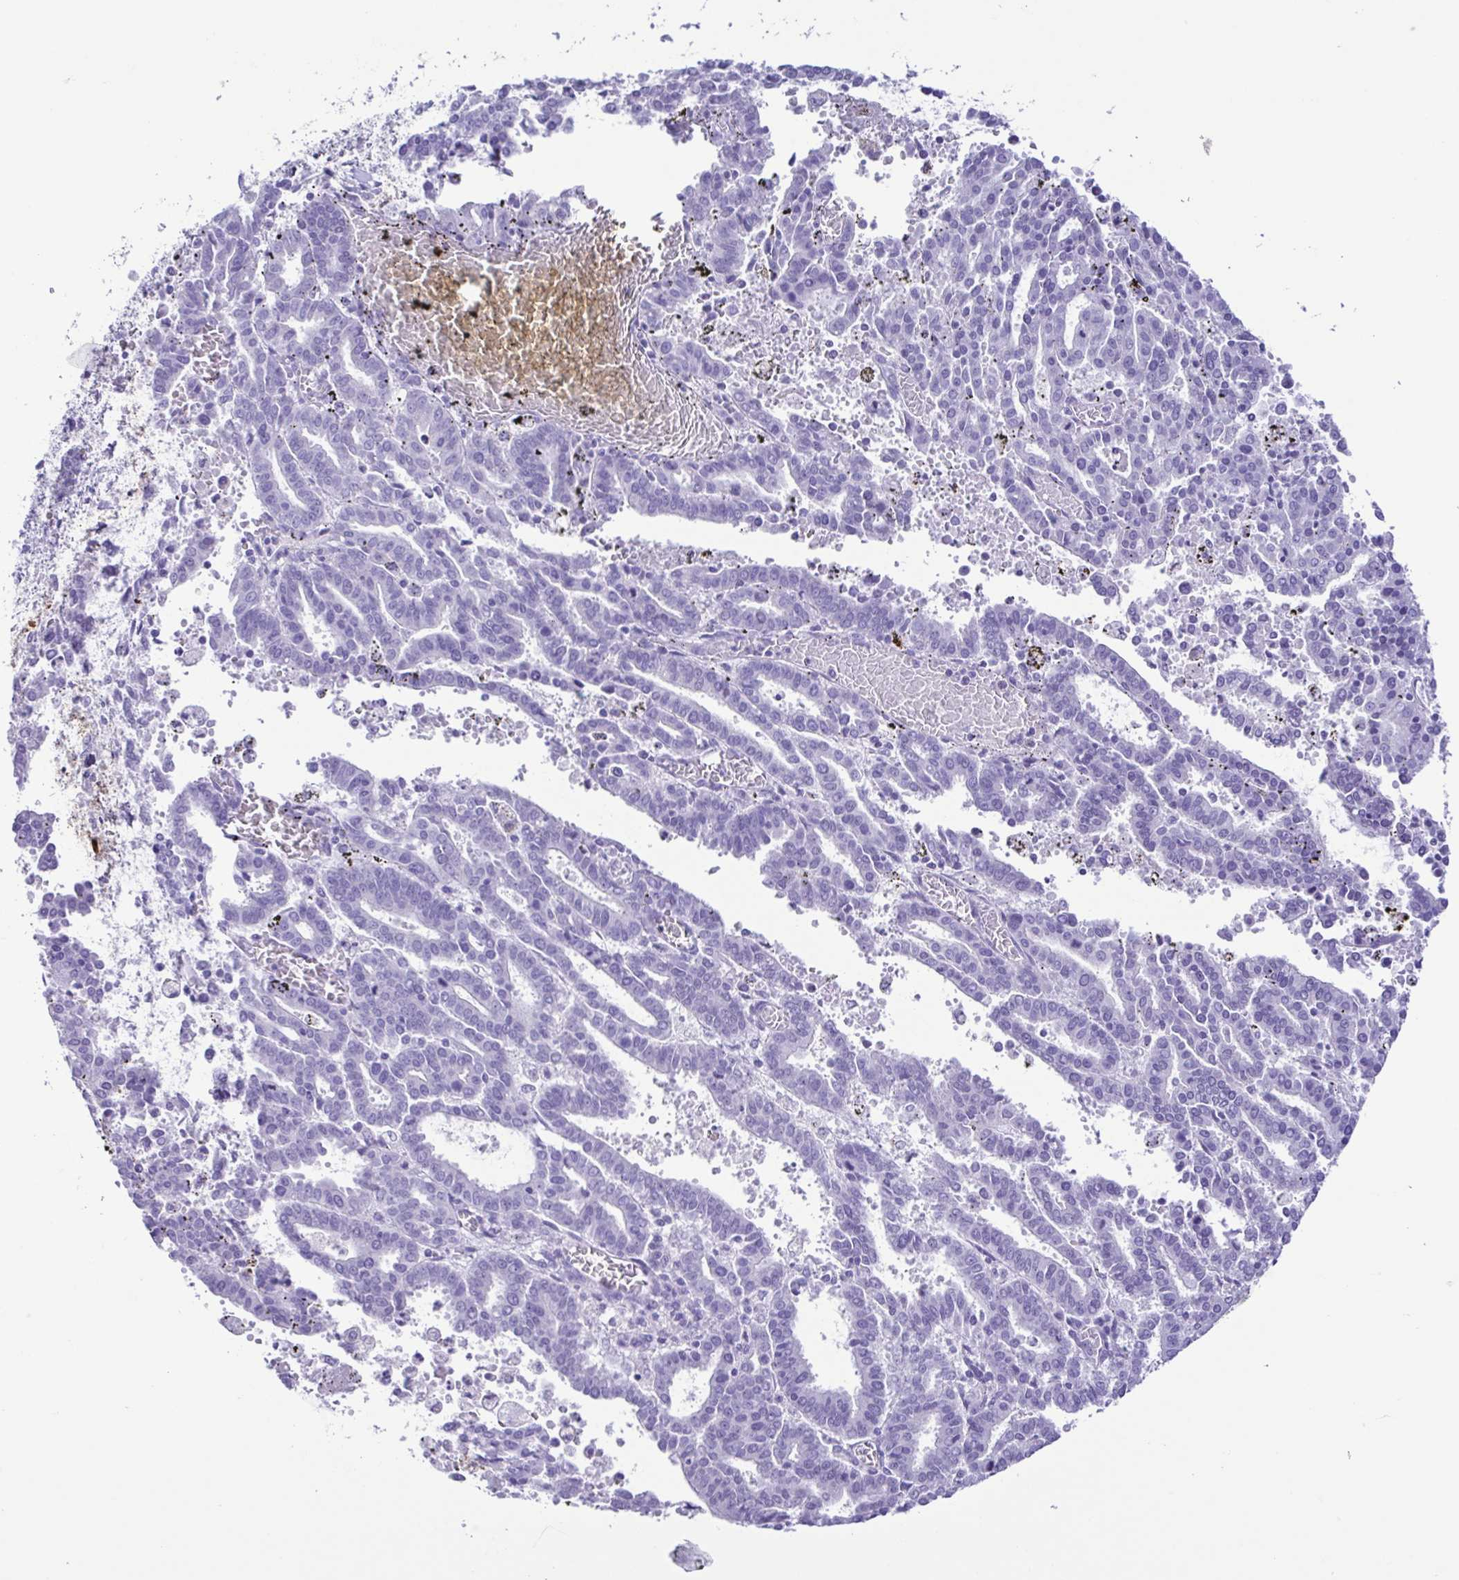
{"staining": {"intensity": "negative", "quantity": "none", "location": "none"}, "tissue": "endometrial cancer", "cell_type": "Tumor cells", "image_type": "cancer", "snomed": [{"axis": "morphology", "description": "Adenocarcinoma, NOS"}, {"axis": "topography", "description": "Uterus"}], "caption": "IHC of human endometrial cancer (adenocarcinoma) demonstrates no staining in tumor cells. The staining is performed using DAB brown chromogen with nuclei counter-stained in using hematoxylin.", "gene": "CASP14", "patient": {"sex": "female", "age": 83}}